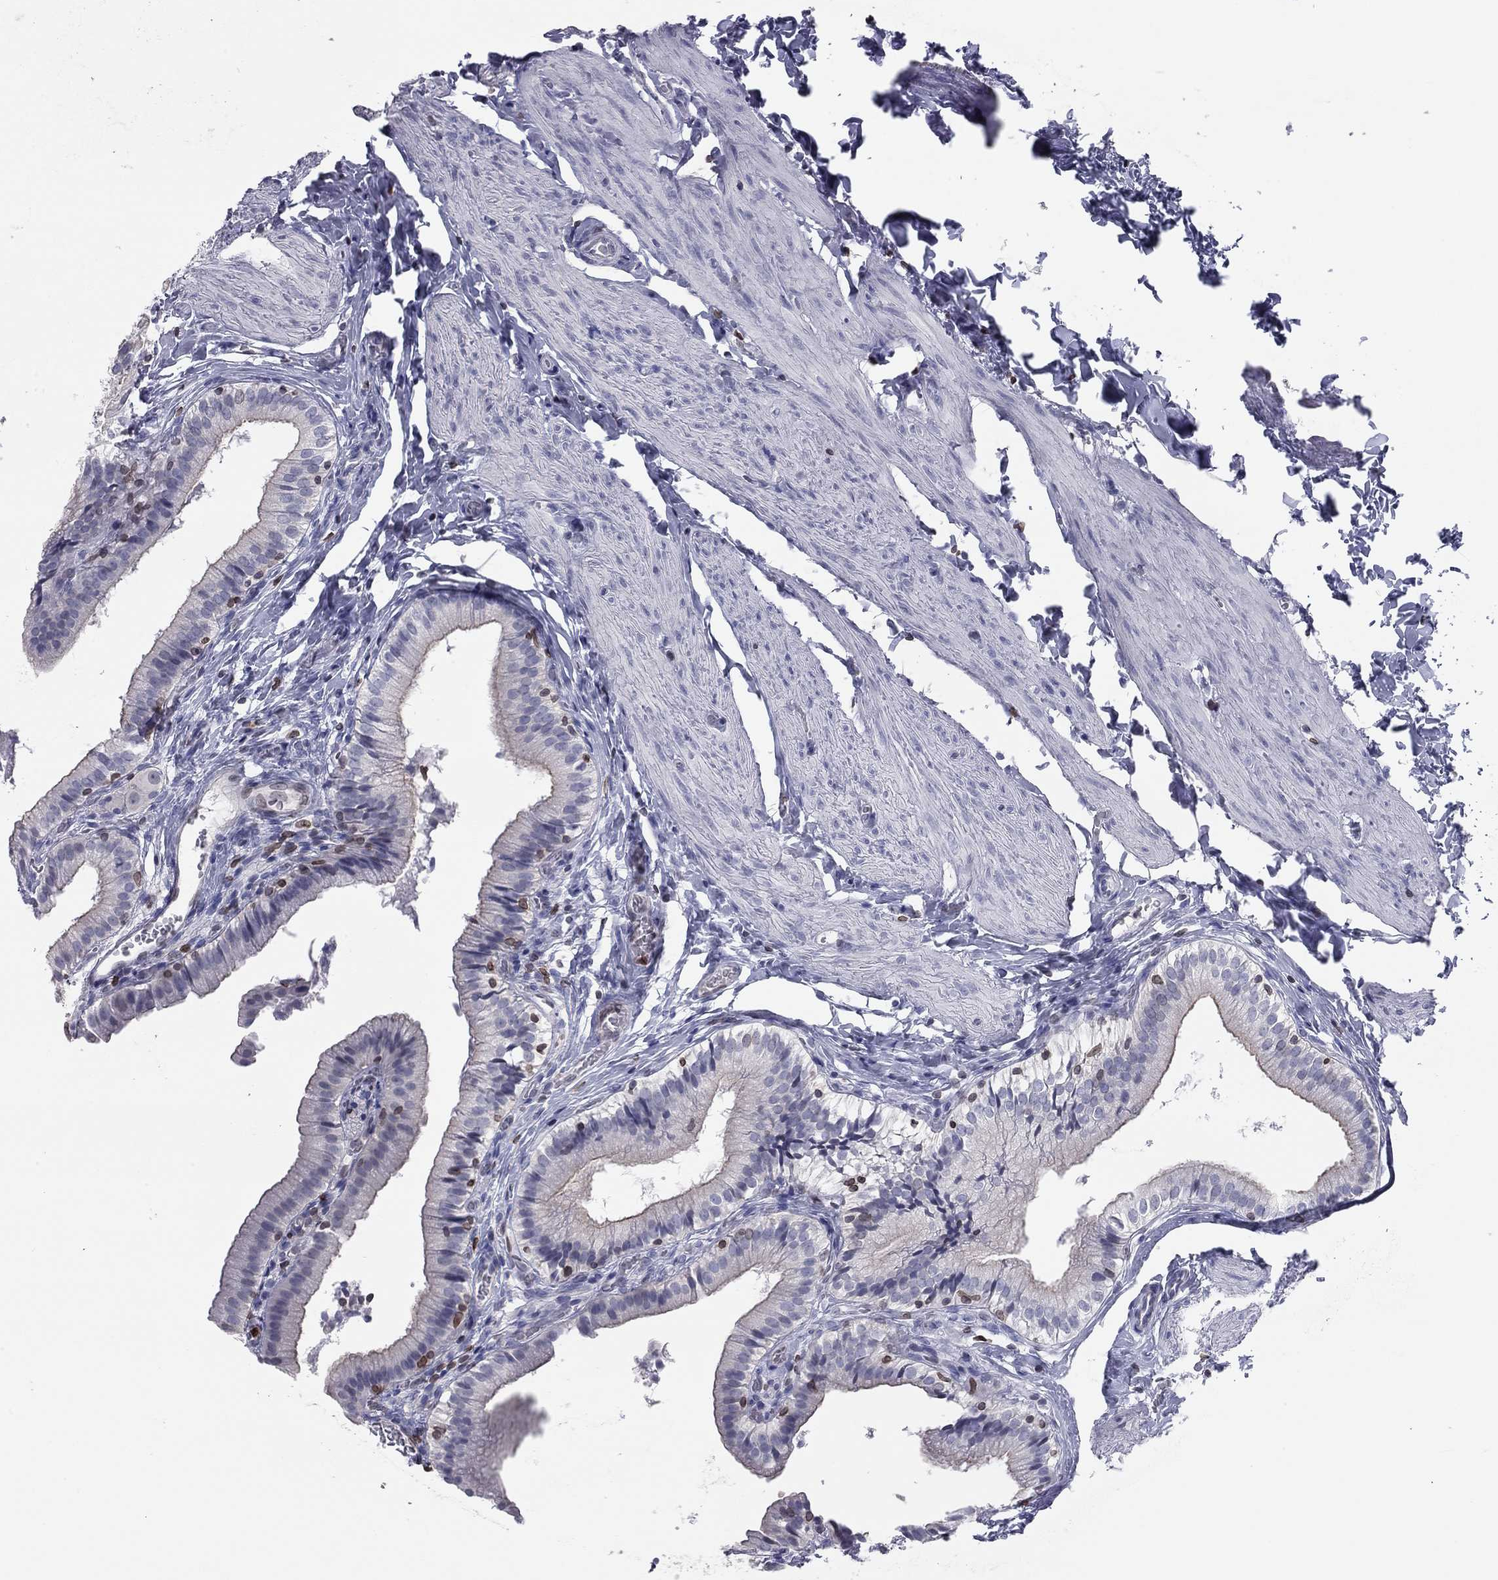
{"staining": {"intensity": "weak", "quantity": "25%-75%", "location": "cytoplasmic/membranous"}, "tissue": "gallbladder", "cell_type": "Glandular cells", "image_type": "normal", "snomed": [{"axis": "morphology", "description": "Normal tissue, NOS"}, {"axis": "topography", "description": "Gallbladder"}], "caption": "Gallbladder stained with immunohistochemistry (IHC) shows weak cytoplasmic/membranous positivity in approximately 25%-75% of glandular cells.", "gene": "ESPL1", "patient": {"sex": "female", "age": 47}}